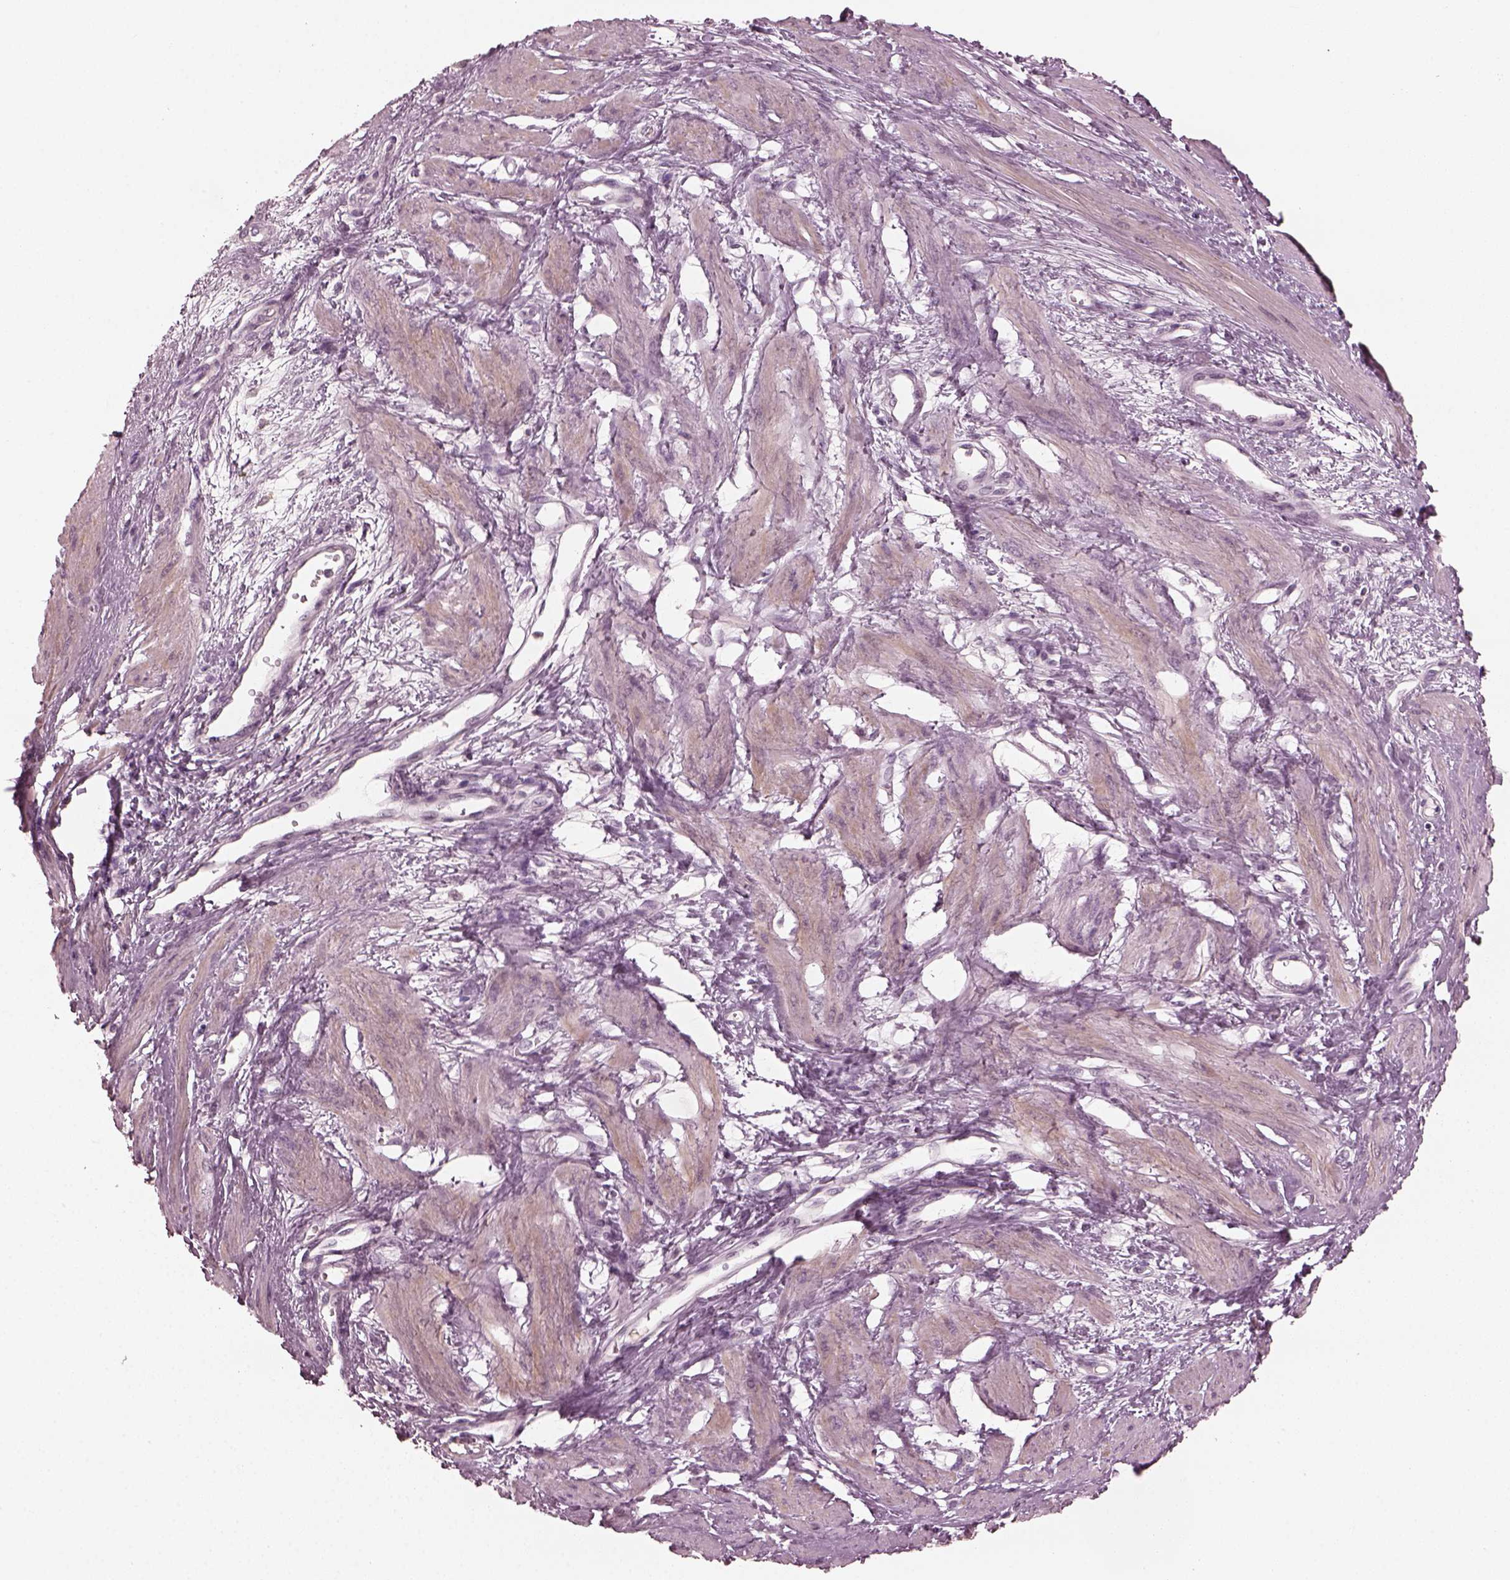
{"staining": {"intensity": "weak", "quantity": "25%-75%", "location": "cytoplasmic/membranous"}, "tissue": "smooth muscle", "cell_type": "Smooth muscle cells", "image_type": "normal", "snomed": [{"axis": "morphology", "description": "Normal tissue, NOS"}, {"axis": "topography", "description": "Smooth muscle"}, {"axis": "topography", "description": "Uterus"}], "caption": "Smooth muscle stained with a brown dye shows weak cytoplasmic/membranous positive staining in approximately 25%-75% of smooth muscle cells.", "gene": "CCDC170", "patient": {"sex": "female", "age": 39}}